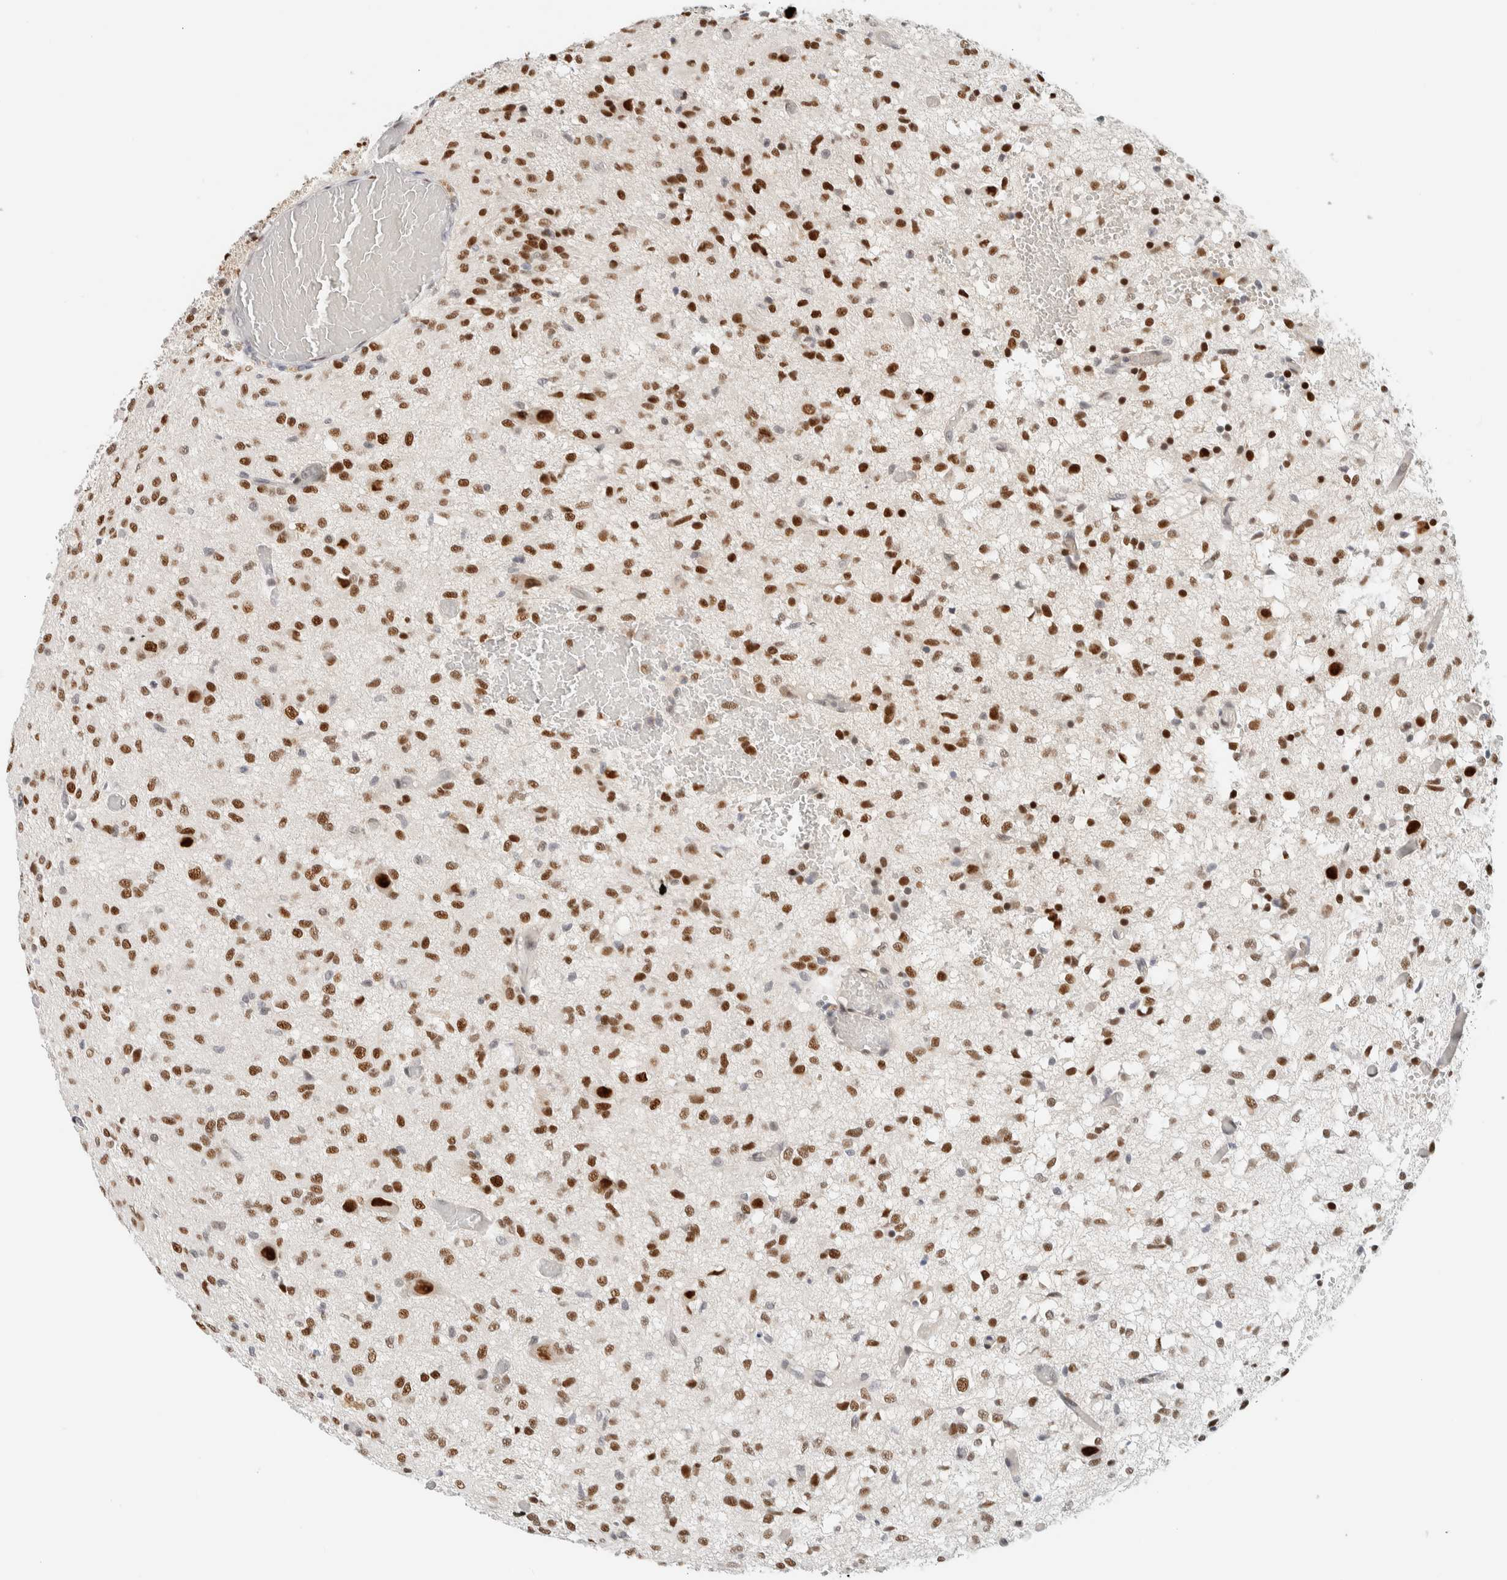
{"staining": {"intensity": "strong", "quantity": ">75%", "location": "nuclear"}, "tissue": "glioma", "cell_type": "Tumor cells", "image_type": "cancer", "snomed": [{"axis": "morphology", "description": "Glioma, malignant, High grade"}, {"axis": "topography", "description": "Brain"}], "caption": "This histopathology image displays glioma stained with immunohistochemistry (IHC) to label a protein in brown. The nuclear of tumor cells show strong positivity for the protein. Nuclei are counter-stained blue.", "gene": "ZNF683", "patient": {"sex": "female", "age": 59}}